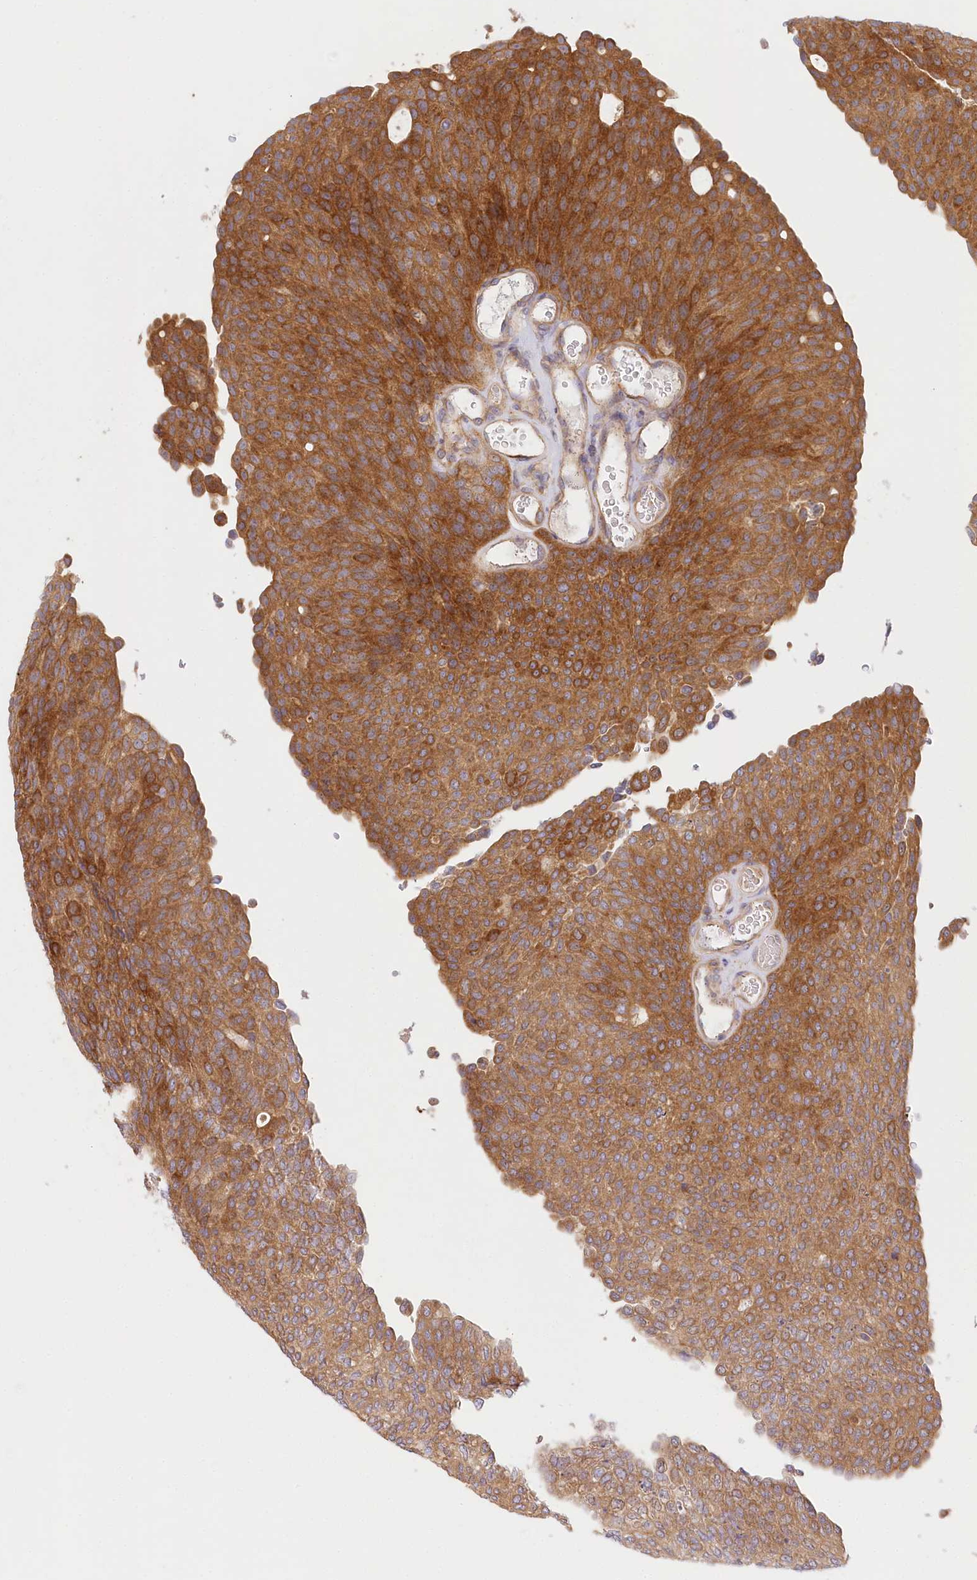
{"staining": {"intensity": "strong", "quantity": ">75%", "location": "cytoplasmic/membranous"}, "tissue": "urothelial cancer", "cell_type": "Tumor cells", "image_type": "cancer", "snomed": [{"axis": "morphology", "description": "Urothelial carcinoma, Low grade"}, {"axis": "topography", "description": "Urinary bladder"}], "caption": "This image shows urothelial cancer stained with immunohistochemistry (IHC) to label a protein in brown. The cytoplasmic/membranous of tumor cells show strong positivity for the protein. Nuclei are counter-stained blue.", "gene": "UMPS", "patient": {"sex": "female", "age": 79}}